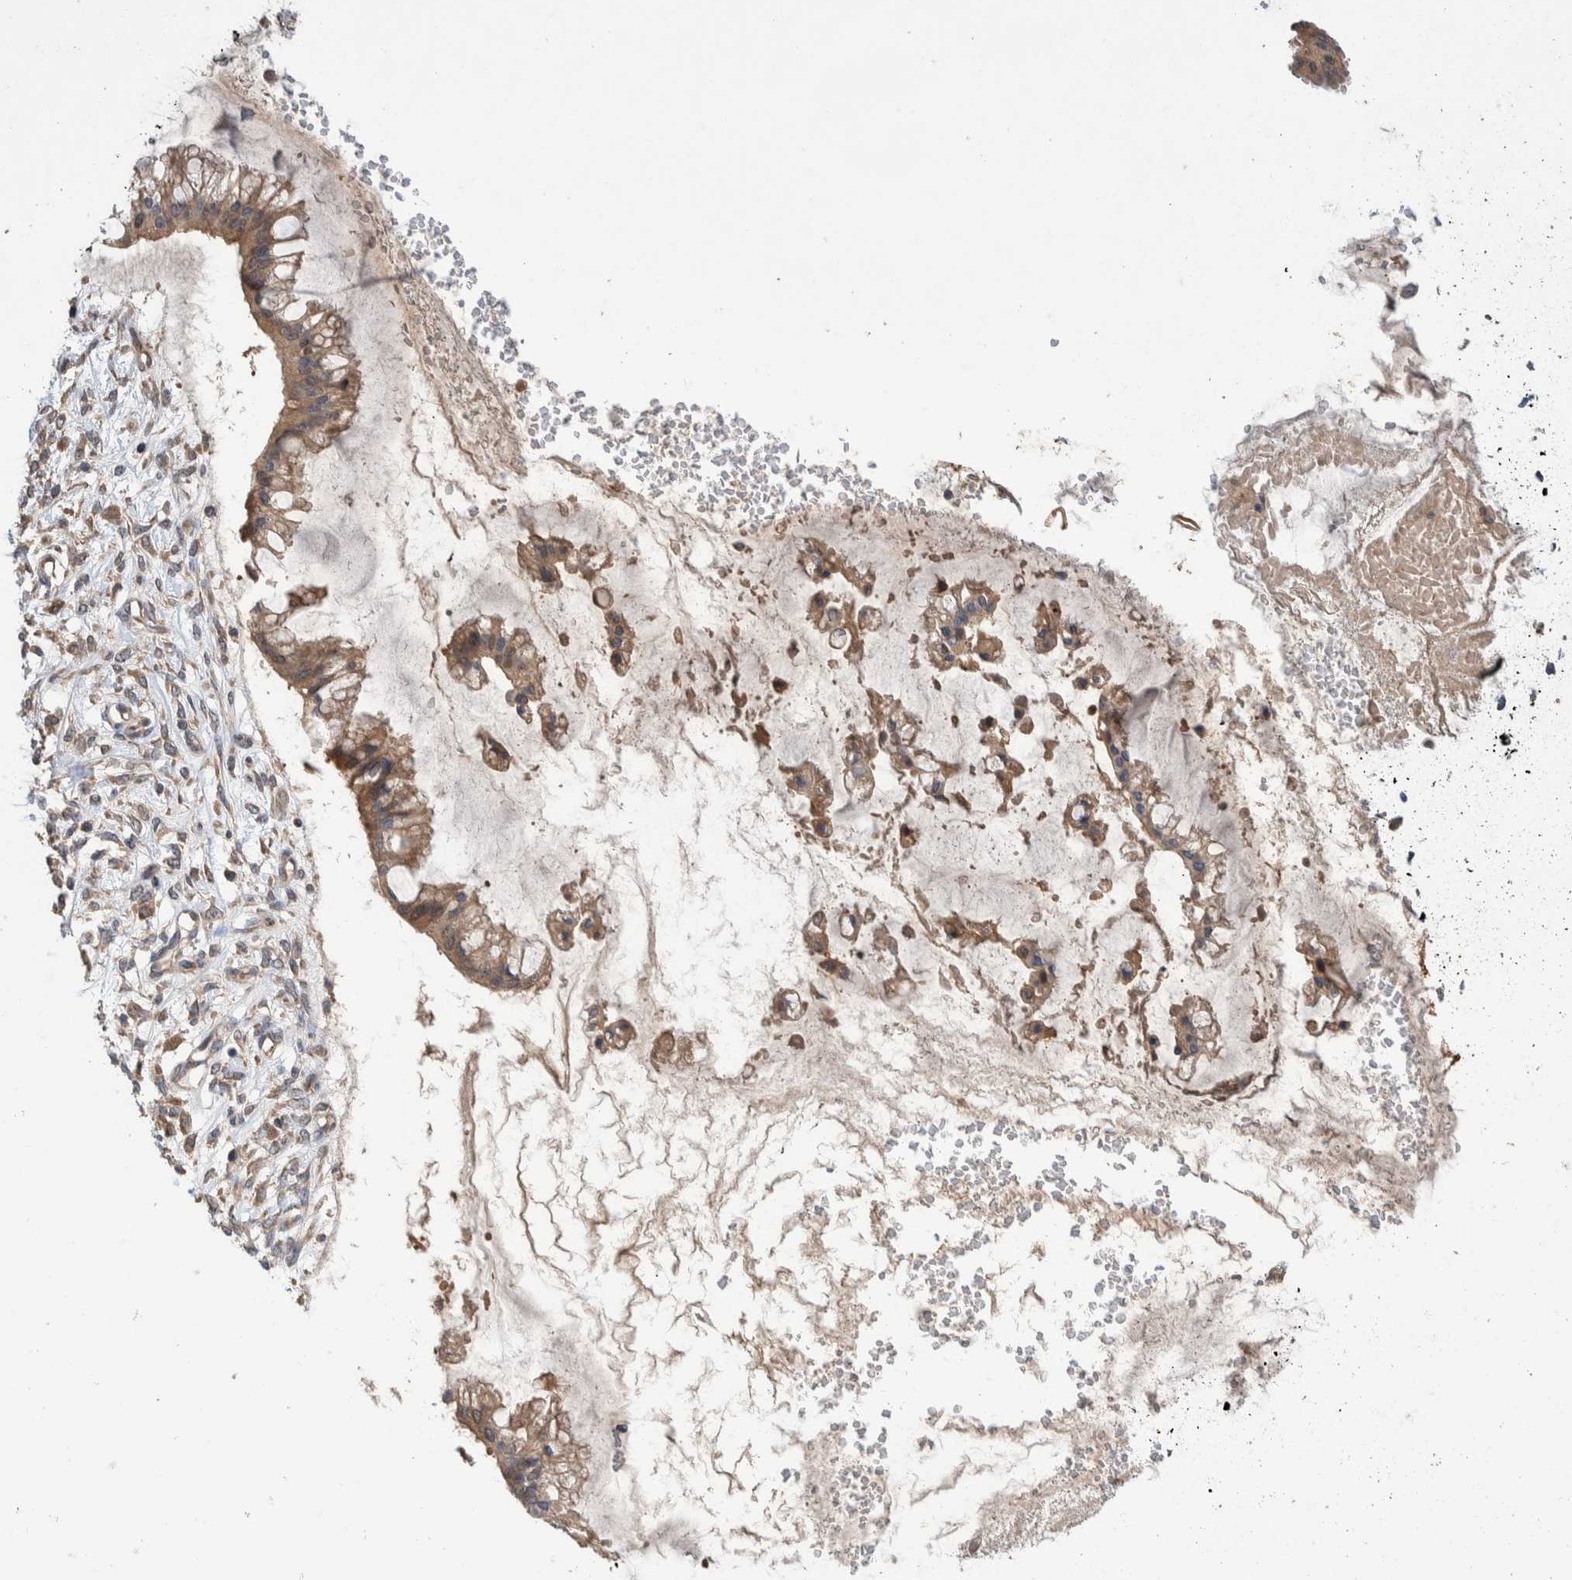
{"staining": {"intensity": "weak", "quantity": "25%-75%", "location": "cytoplasmic/membranous"}, "tissue": "ovarian cancer", "cell_type": "Tumor cells", "image_type": "cancer", "snomed": [{"axis": "morphology", "description": "Cystadenocarcinoma, mucinous, NOS"}, {"axis": "topography", "description": "Ovary"}], "caption": "A micrograph of ovarian mucinous cystadenocarcinoma stained for a protein shows weak cytoplasmic/membranous brown staining in tumor cells.", "gene": "PLPBP", "patient": {"sex": "female", "age": 73}}